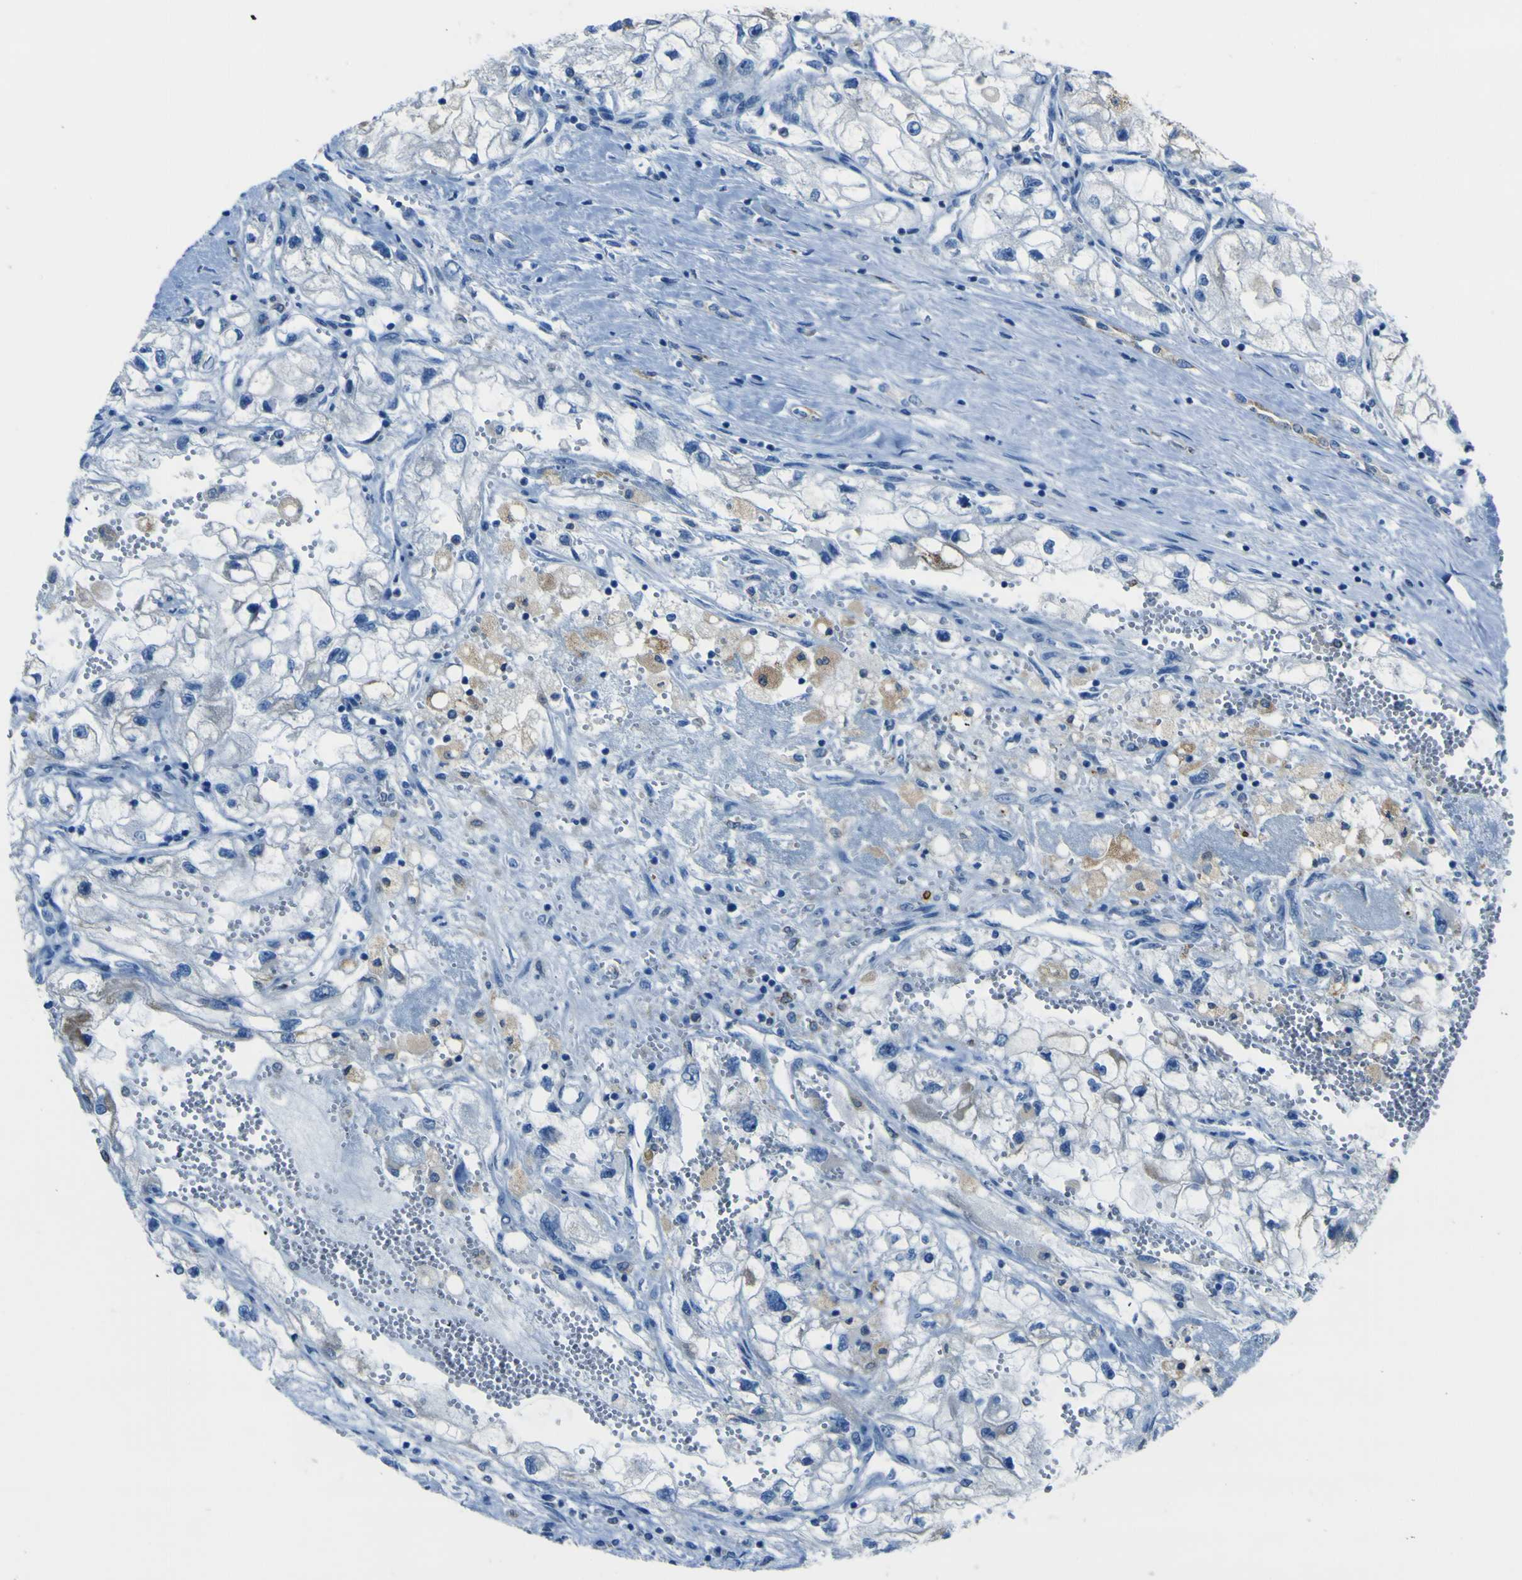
{"staining": {"intensity": "moderate", "quantity": "<25%", "location": "cytoplasmic/membranous"}, "tissue": "renal cancer", "cell_type": "Tumor cells", "image_type": "cancer", "snomed": [{"axis": "morphology", "description": "Adenocarcinoma, NOS"}, {"axis": "topography", "description": "Kidney"}], "caption": "Renal cancer (adenocarcinoma) stained with DAB (3,3'-diaminobenzidine) immunohistochemistry (IHC) shows low levels of moderate cytoplasmic/membranous positivity in about <25% of tumor cells.", "gene": "ACSL1", "patient": {"sex": "female", "age": 70}}